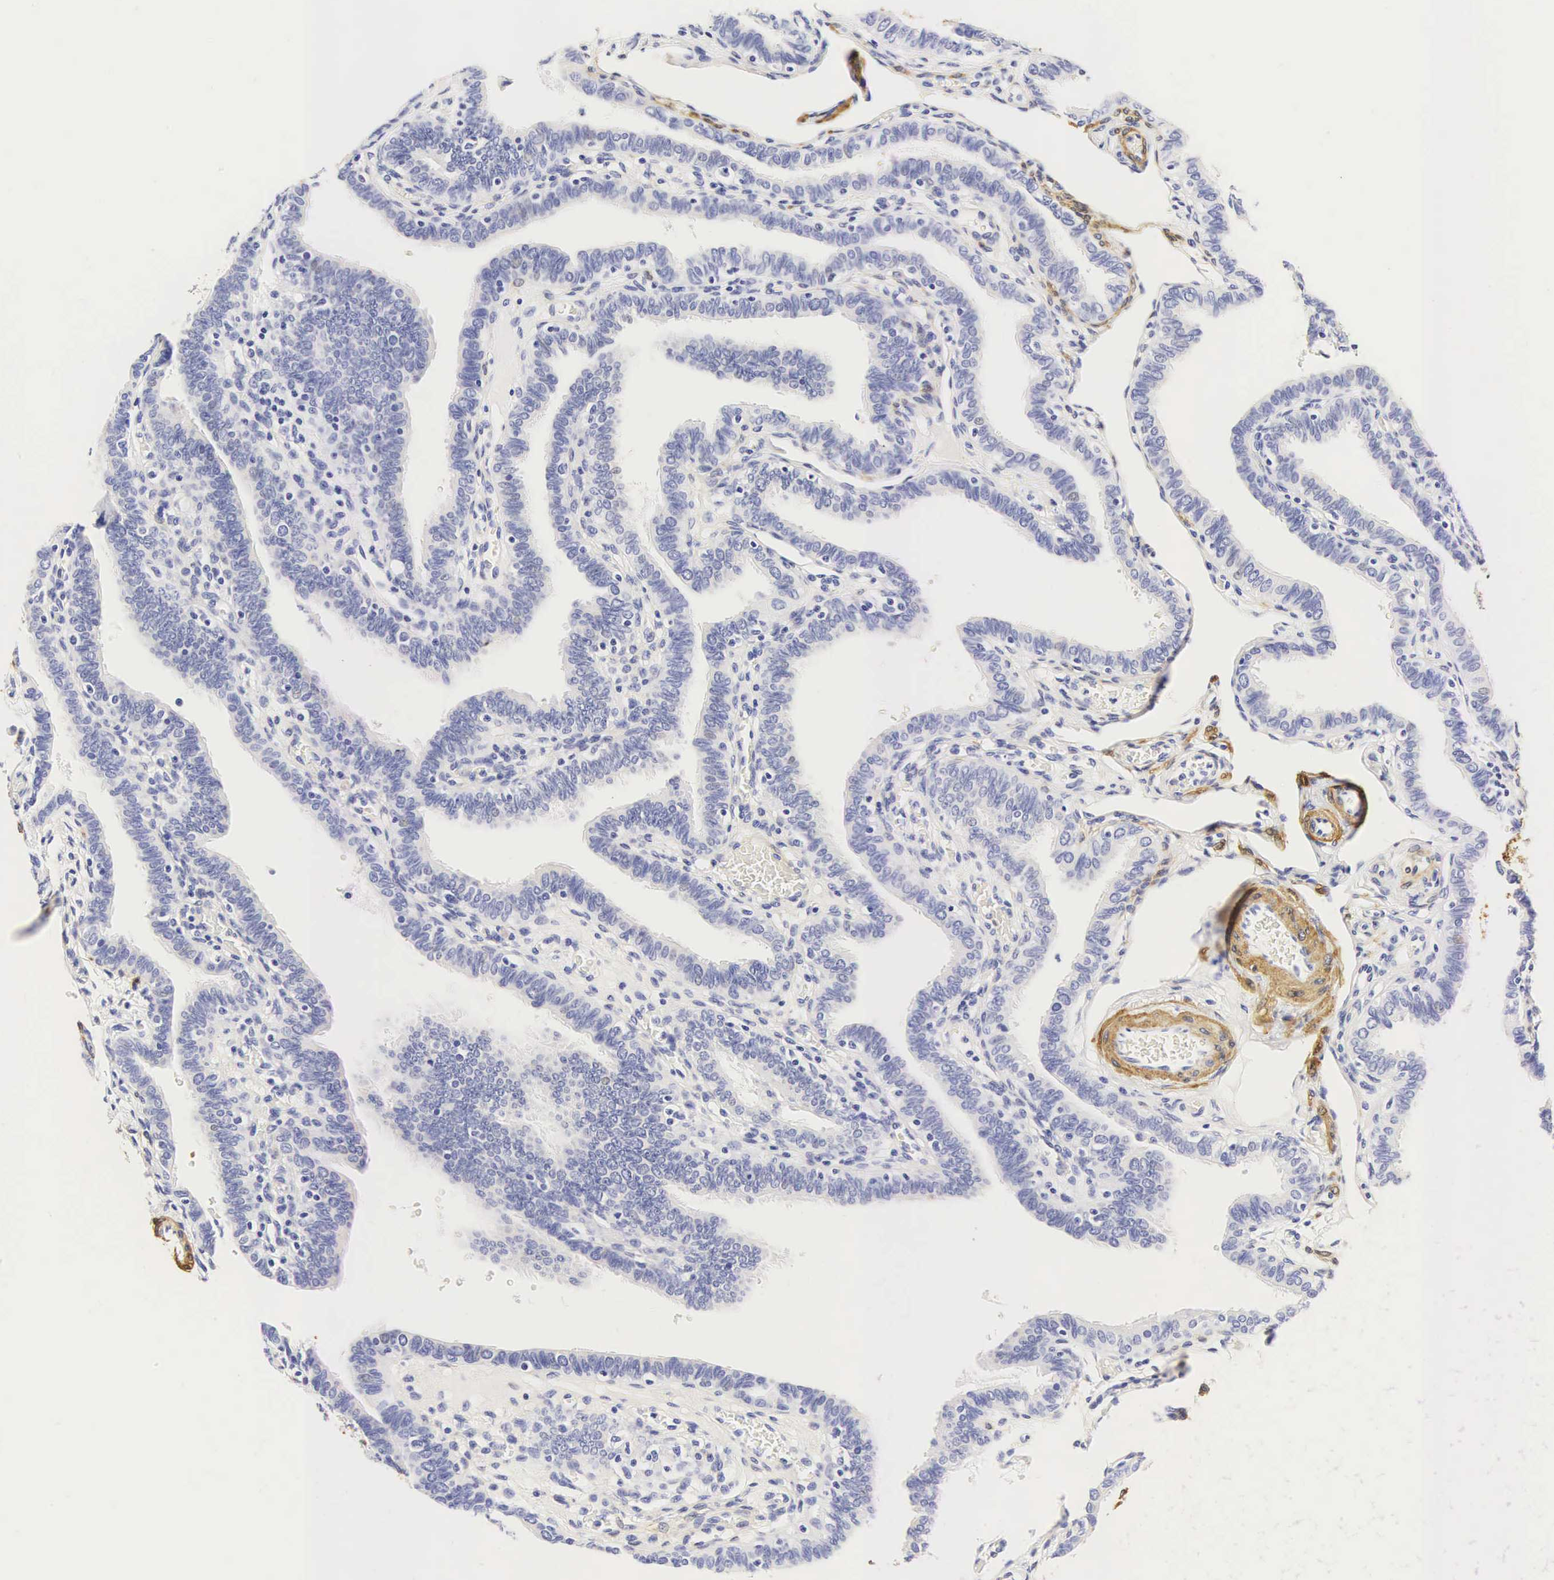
{"staining": {"intensity": "negative", "quantity": "none", "location": "none"}, "tissue": "fallopian tube", "cell_type": "Glandular cells", "image_type": "normal", "snomed": [{"axis": "morphology", "description": "Normal tissue, NOS"}, {"axis": "topography", "description": "Fallopian tube"}], "caption": "Immunohistochemistry micrograph of normal fallopian tube: human fallopian tube stained with DAB (3,3'-diaminobenzidine) demonstrates no significant protein expression in glandular cells.", "gene": "CNN1", "patient": {"sex": "female", "age": 38}}